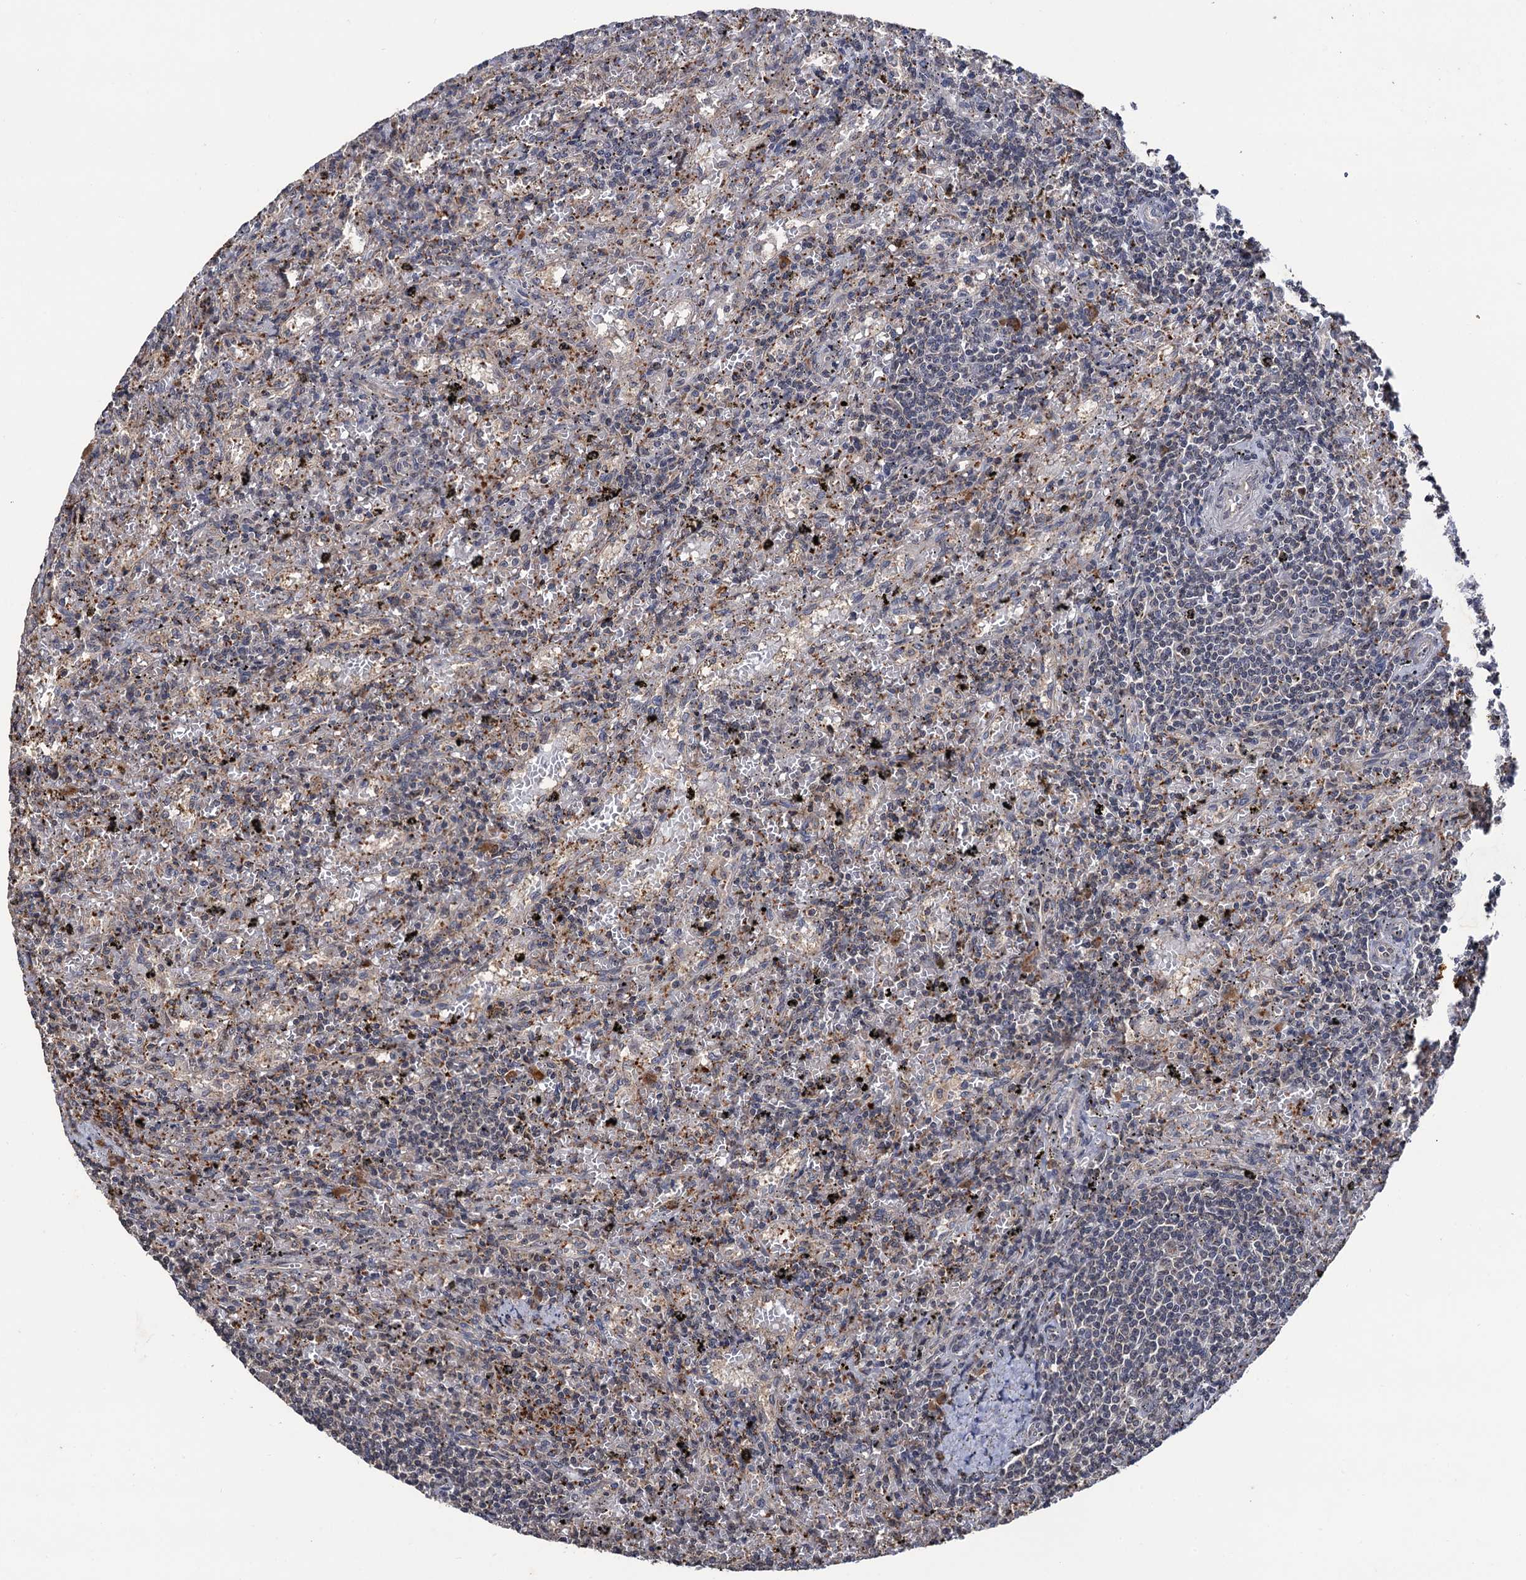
{"staining": {"intensity": "negative", "quantity": "none", "location": "none"}, "tissue": "lymphoma", "cell_type": "Tumor cells", "image_type": "cancer", "snomed": [{"axis": "morphology", "description": "Malignant lymphoma, non-Hodgkin's type, Low grade"}, {"axis": "topography", "description": "Spleen"}], "caption": "Human lymphoma stained for a protein using immunohistochemistry (IHC) reveals no expression in tumor cells.", "gene": "LRRC63", "patient": {"sex": "male", "age": 76}}